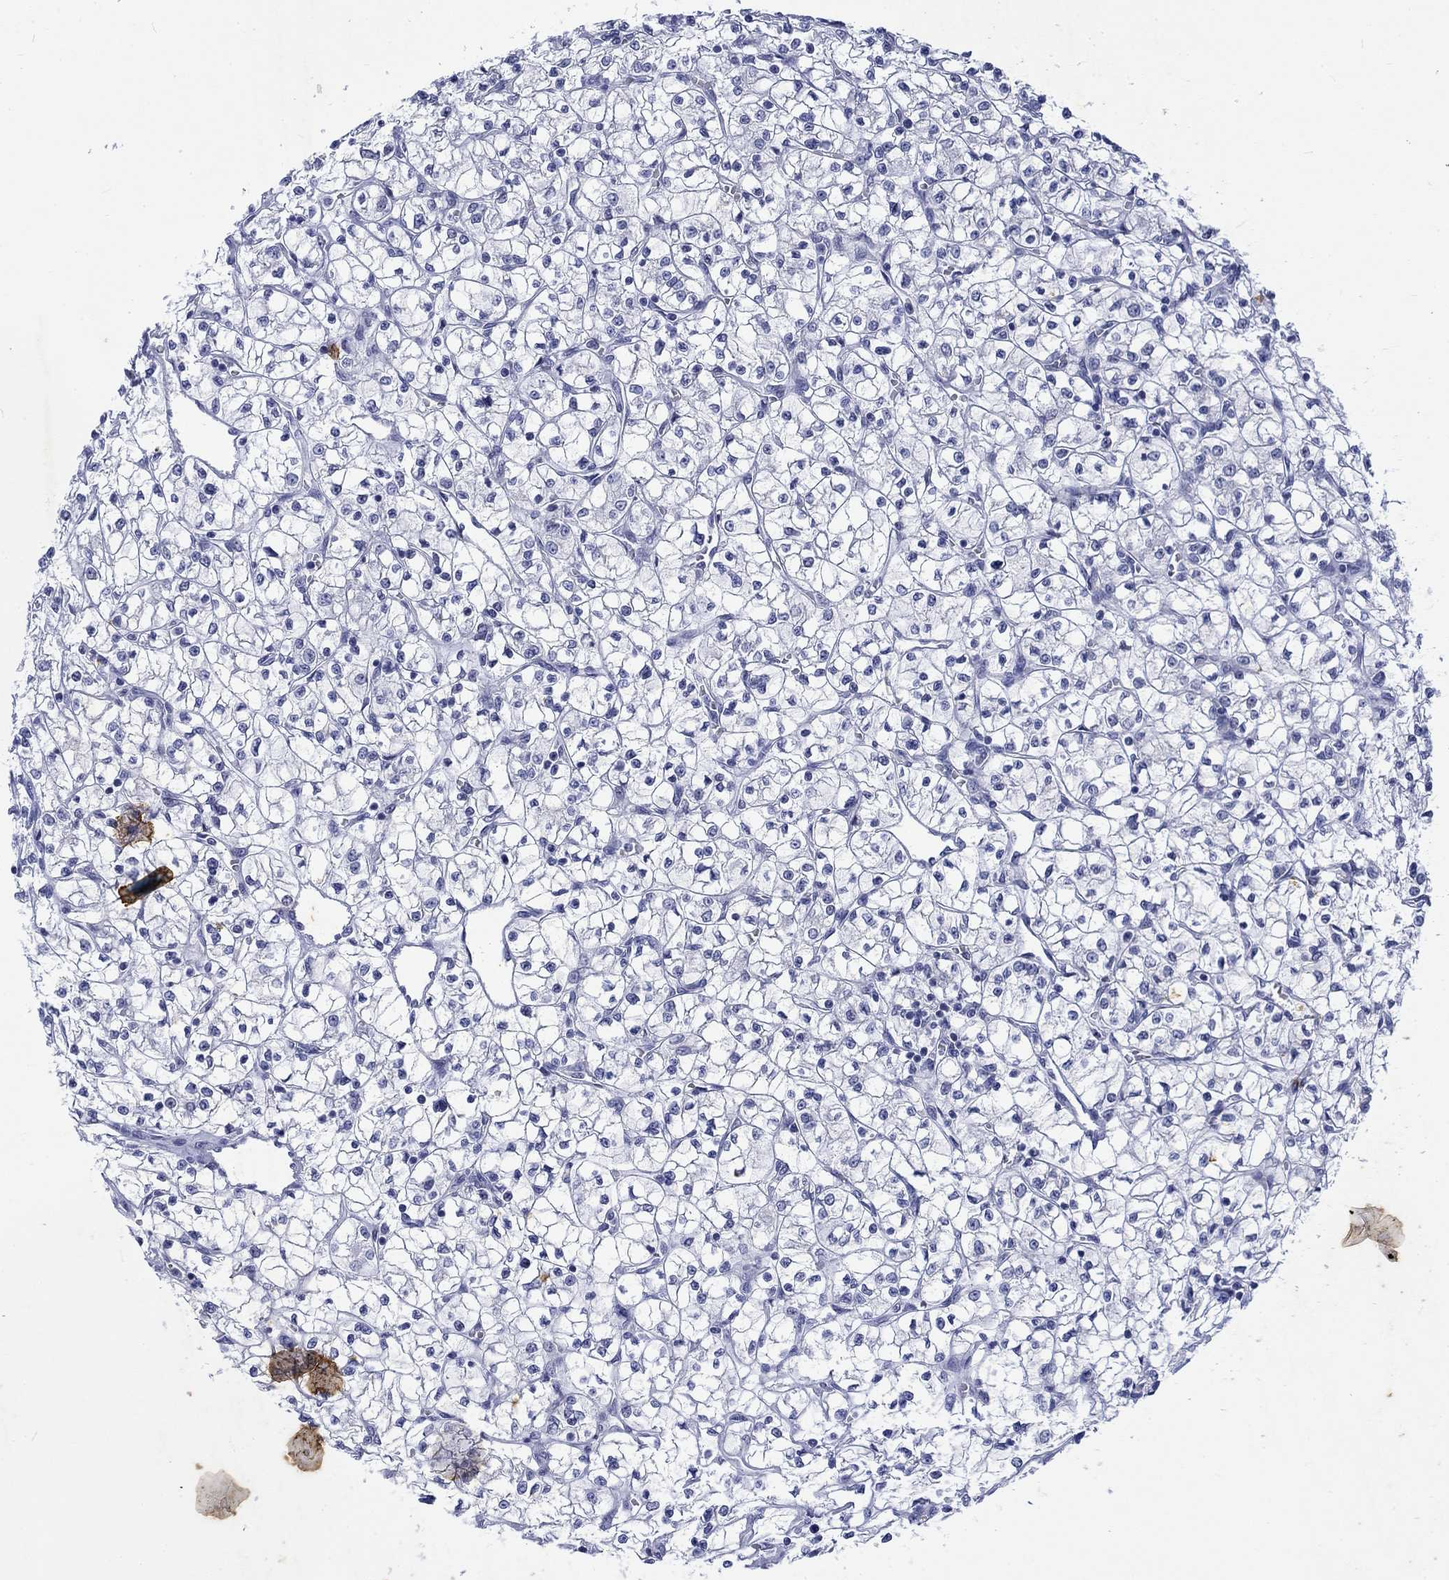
{"staining": {"intensity": "negative", "quantity": "none", "location": "none"}, "tissue": "renal cancer", "cell_type": "Tumor cells", "image_type": "cancer", "snomed": [{"axis": "morphology", "description": "Adenocarcinoma, NOS"}, {"axis": "topography", "description": "Kidney"}], "caption": "An immunohistochemistry image of renal cancer (adenocarcinoma) is shown. There is no staining in tumor cells of renal cancer (adenocarcinoma).", "gene": "KRT76", "patient": {"sex": "female", "age": 64}}